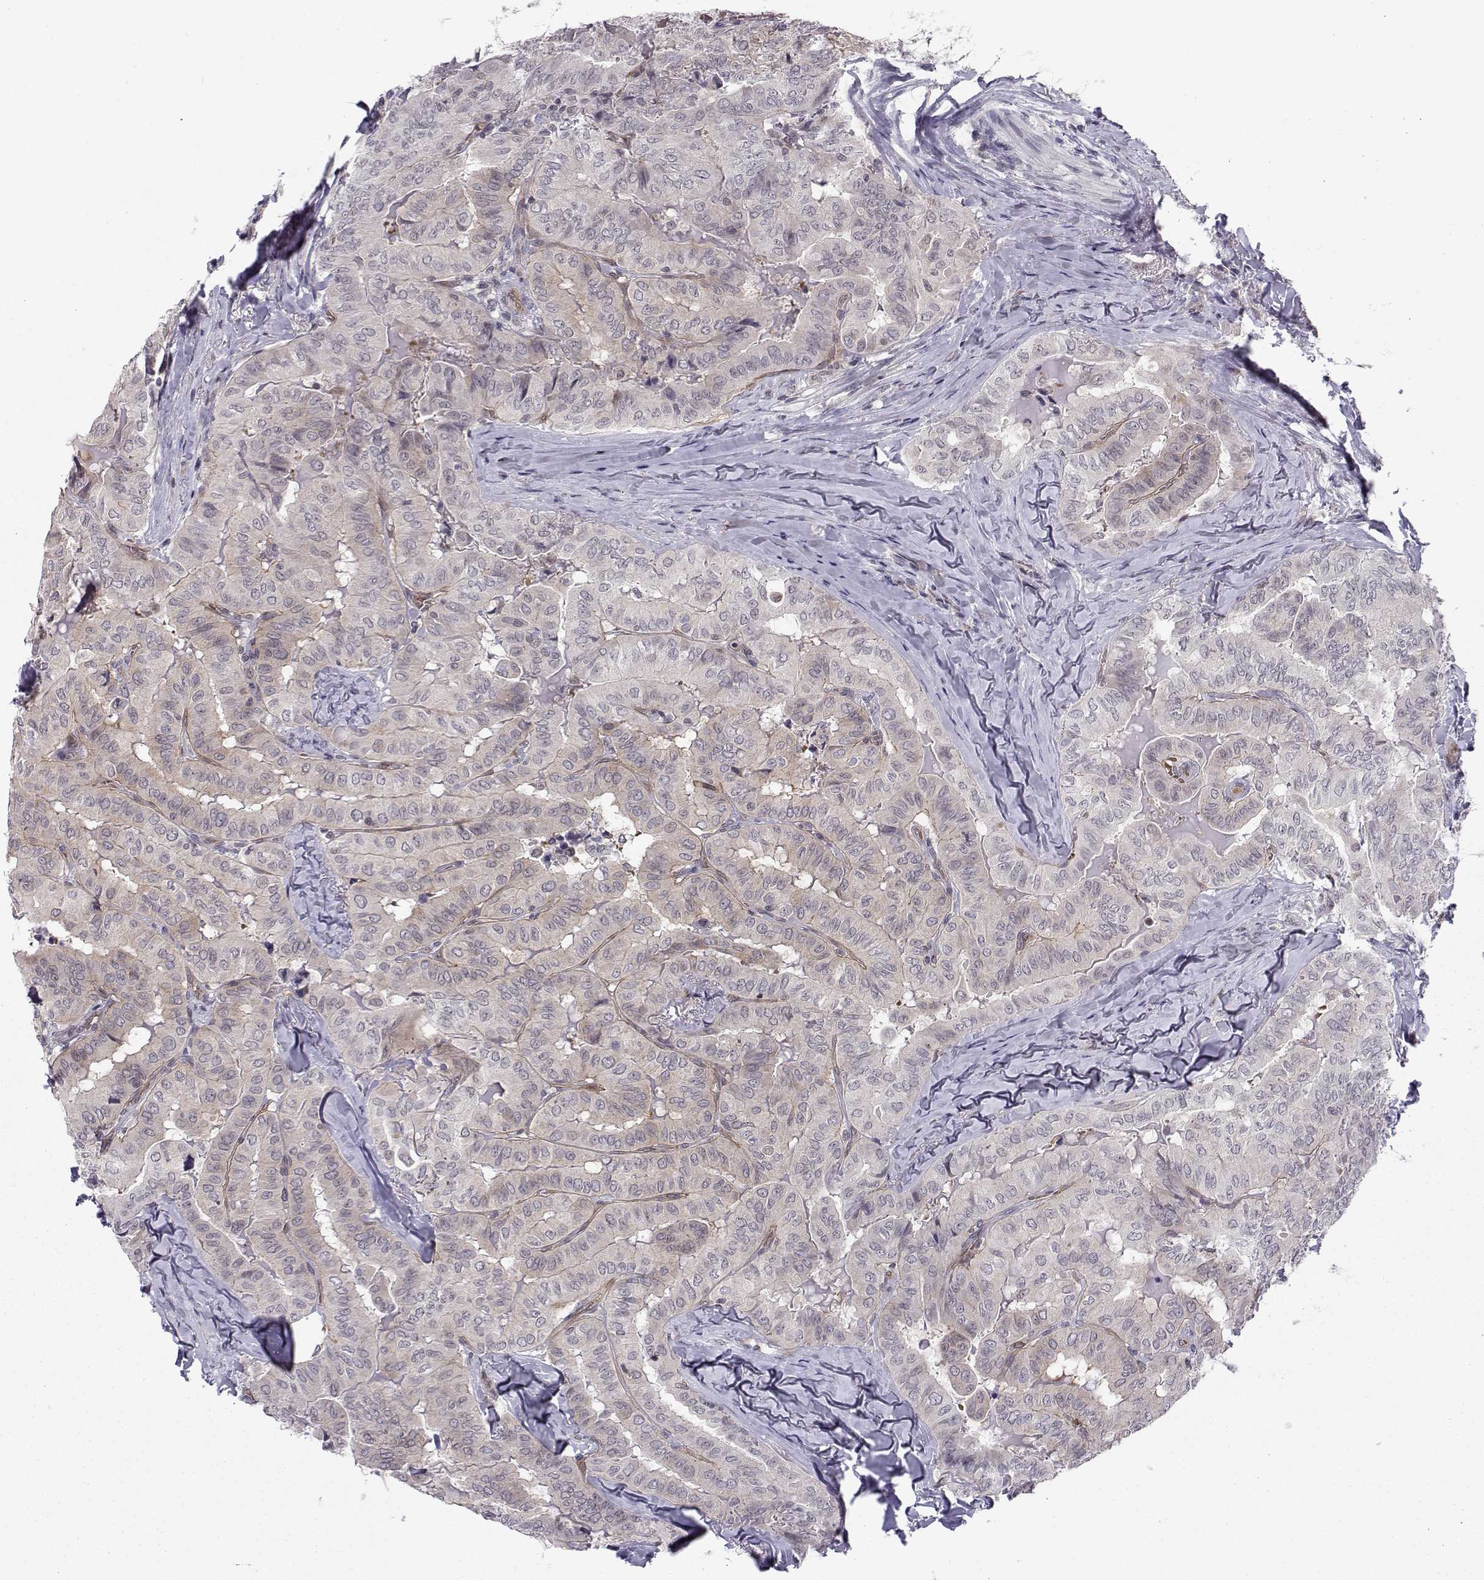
{"staining": {"intensity": "negative", "quantity": "none", "location": "none"}, "tissue": "thyroid cancer", "cell_type": "Tumor cells", "image_type": "cancer", "snomed": [{"axis": "morphology", "description": "Papillary adenocarcinoma, NOS"}, {"axis": "topography", "description": "Thyroid gland"}], "caption": "The histopathology image demonstrates no staining of tumor cells in papillary adenocarcinoma (thyroid). Nuclei are stained in blue.", "gene": "KIF13B", "patient": {"sex": "female", "age": 68}}